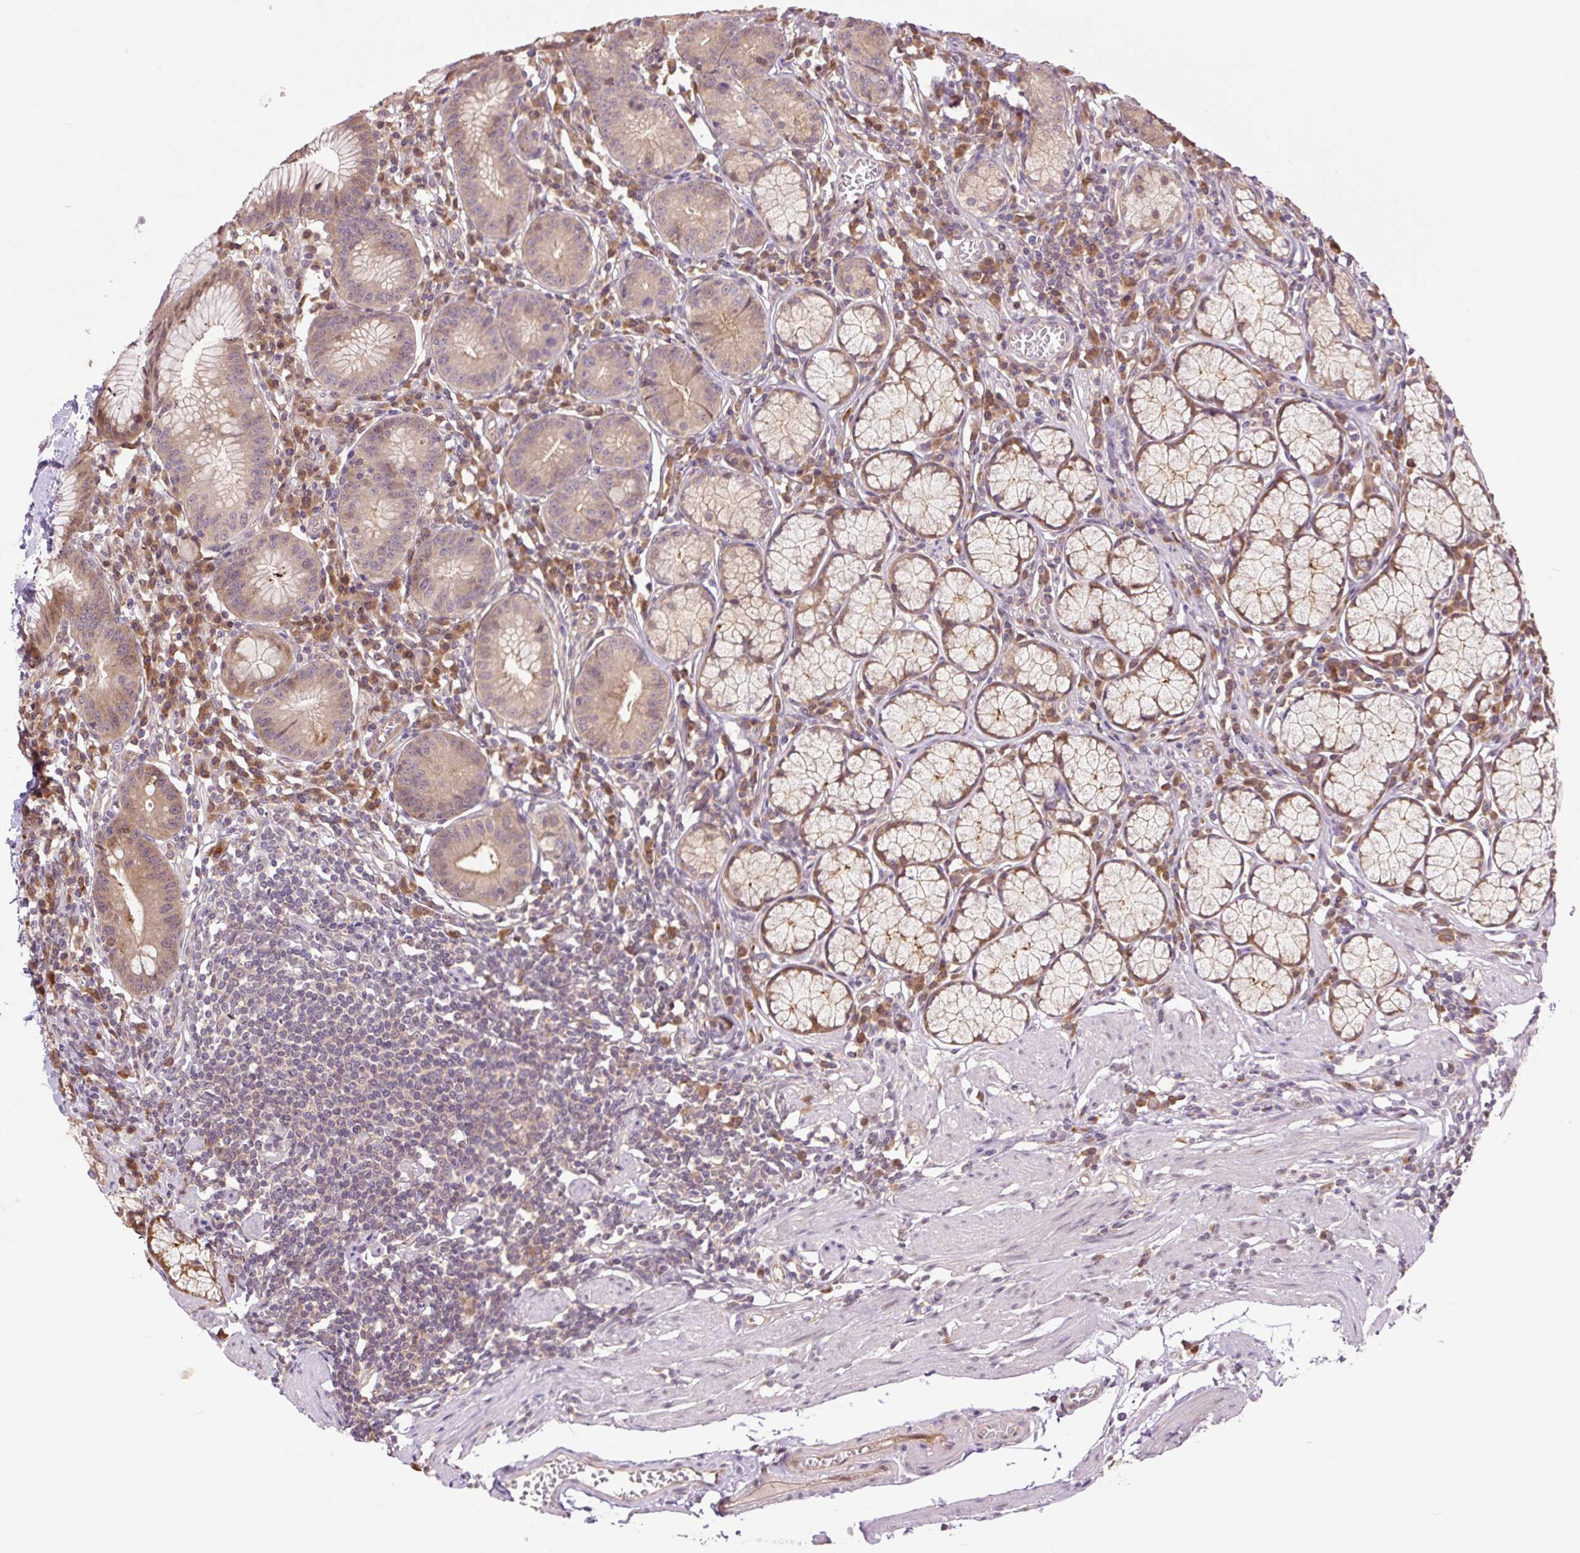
{"staining": {"intensity": "moderate", "quantity": ">75%", "location": "cytoplasmic/membranous"}, "tissue": "stomach", "cell_type": "Glandular cells", "image_type": "normal", "snomed": [{"axis": "morphology", "description": "Normal tissue, NOS"}, {"axis": "topography", "description": "Stomach"}], "caption": "Benign stomach demonstrates moderate cytoplasmic/membranous expression in approximately >75% of glandular cells (DAB IHC, brown staining for protein, blue staining for nuclei)..", "gene": "TPT1", "patient": {"sex": "male", "age": 55}}